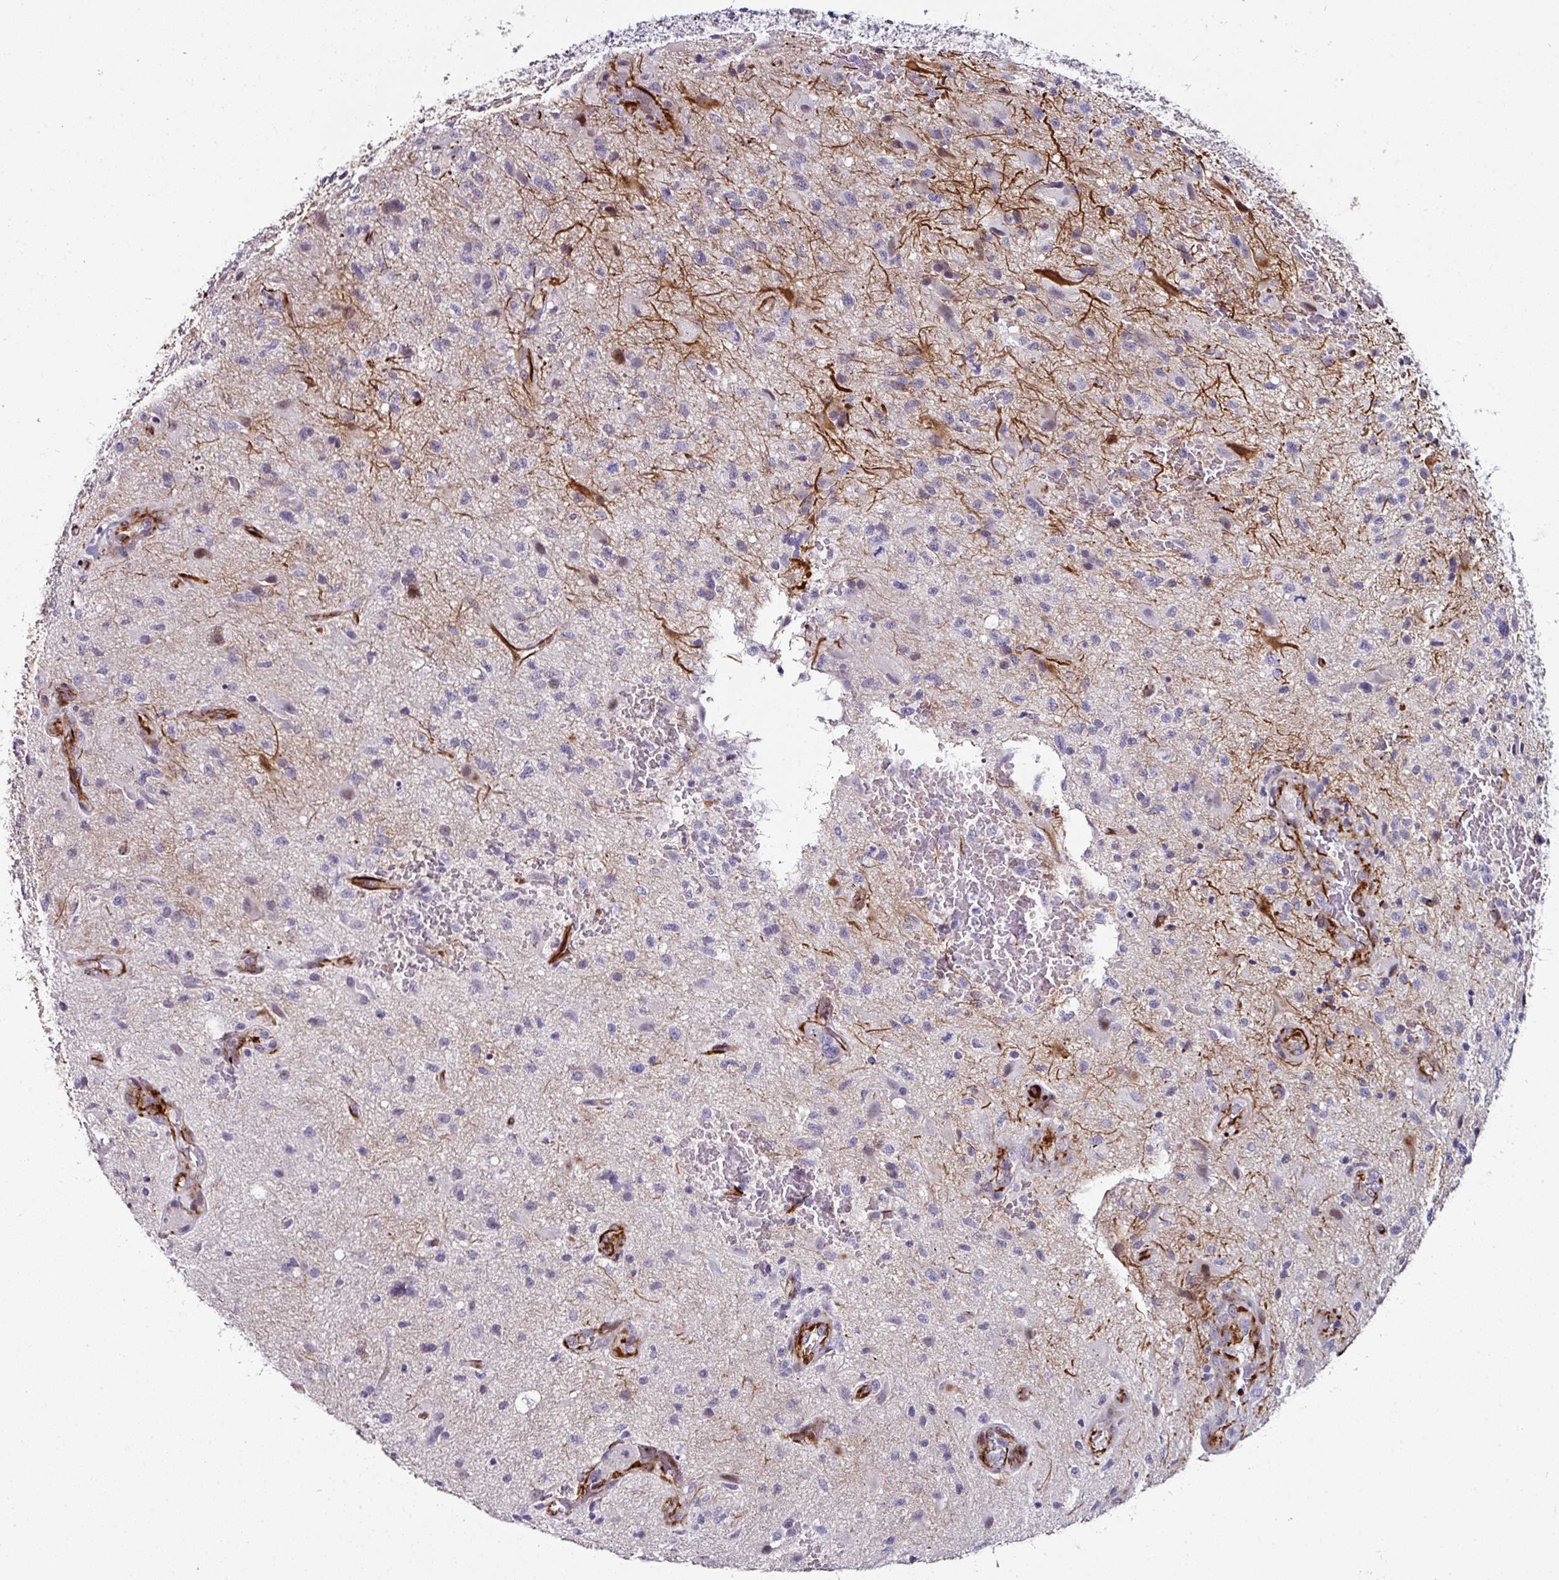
{"staining": {"intensity": "negative", "quantity": "none", "location": "none"}, "tissue": "glioma", "cell_type": "Tumor cells", "image_type": "cancer", "snomed": [{"axis": "morphology", "description": "Glioma, malignant, High grade"}, {"axis": "topography", "description": "Brain"}], "caption": "Glioma stained for a protein using immunohistochemistry (IHC) demonstrates no staining tumor cells.", "gene": "TMPRSS9", "patient": {"sex": "male", "age": 67}}